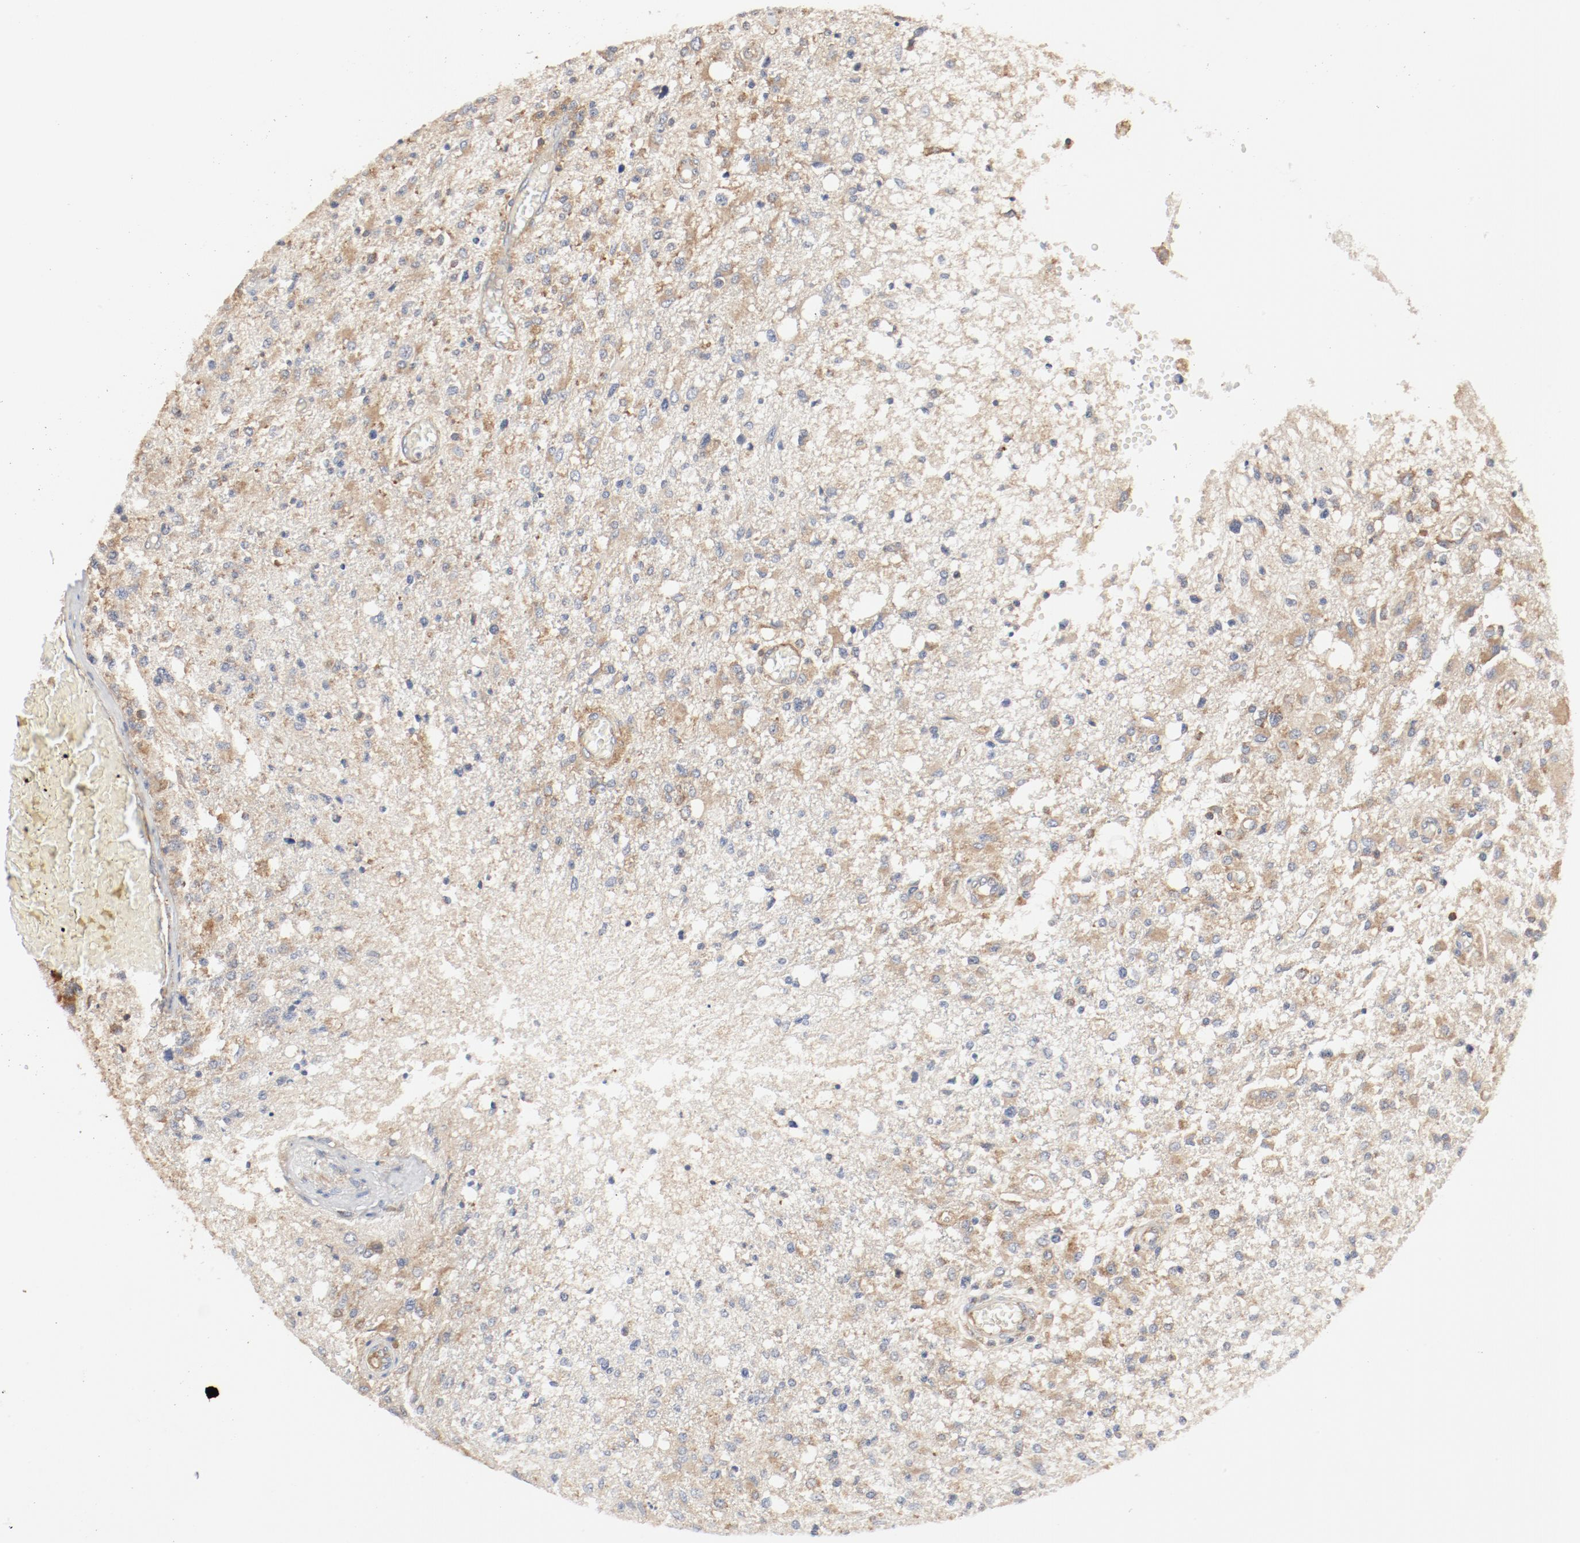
{"staining": {"intensity": "moderate", "quantity": "25%-75%", "location": "cytoplasmic/membranous"}, "tissue": "glioma", "cell_type": "Tumor cells", "image_type": "cancer", "snomed": [{"axis": "morphology", "description": "Glioma, malignant, High grade"}, {"axis": "topography", "description": "Cerebral cortex"}], "caption": "The image reveals a brown stain indicating the presence of a protein in the cytoplasmic/membranous of tumor cells in malignant glioma (high-grade). (Stains: DAB in brown, nuclei in blue, Microscopy: brightfield microscopy at high magnification).", "gene": "RPS6", "patient": {"sex": "male", "age": 76}}